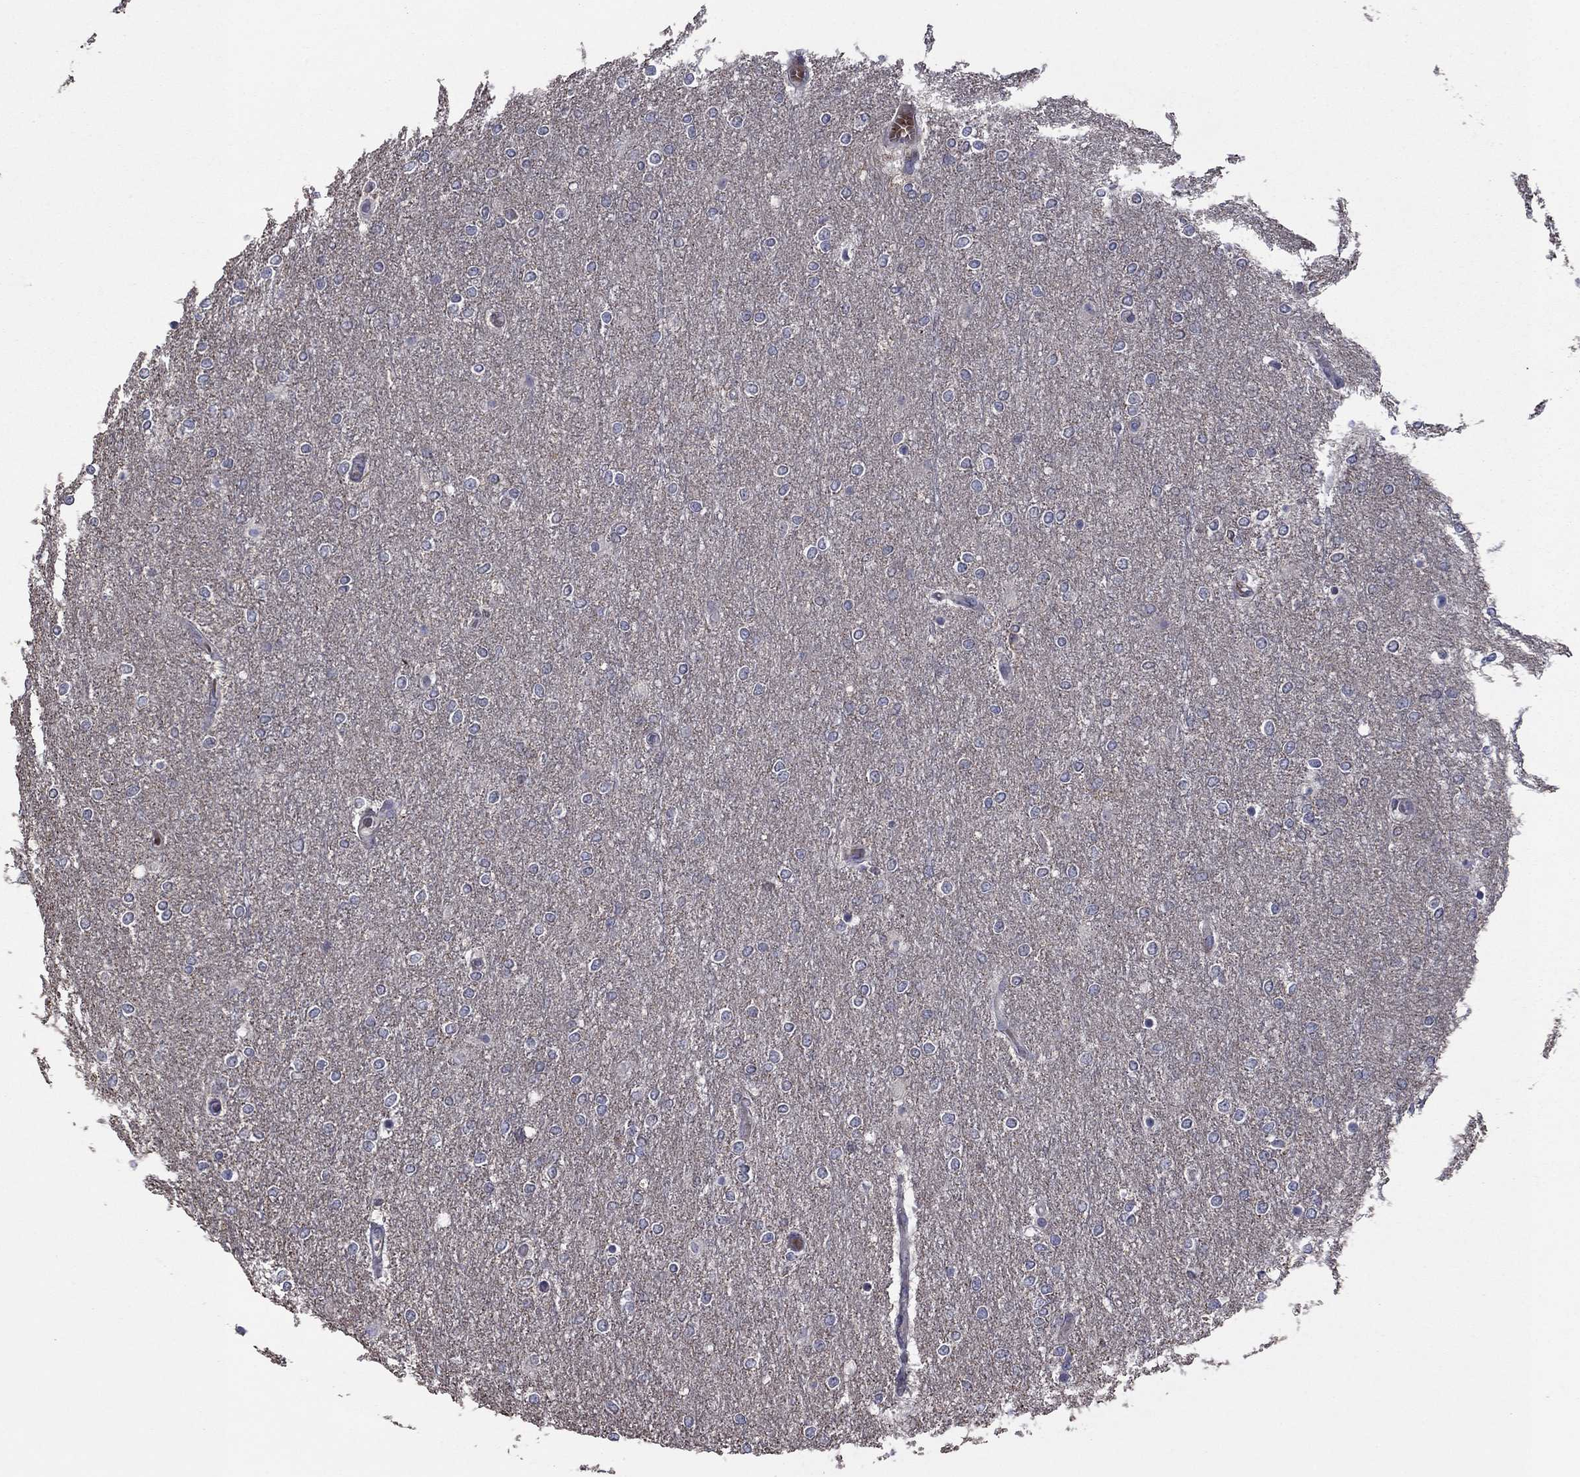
{"staining": {"intensity": "negative", "quantity": "none", "location": "none"}, "tissue": "glioma", "cell_type": "Tumor cells", "image_type": "cancer", "snomed": [{"axis": "morphology", "description": "Glioma, malignant, High grade"}, {"axis": "topography", "description": "Brain"}], "caption": "This is an IHC photomicrograph of human glioma. There is no staining in tumor cells.", "gene": "MEA1", "patient": {"sex": "female", "age": 61}}